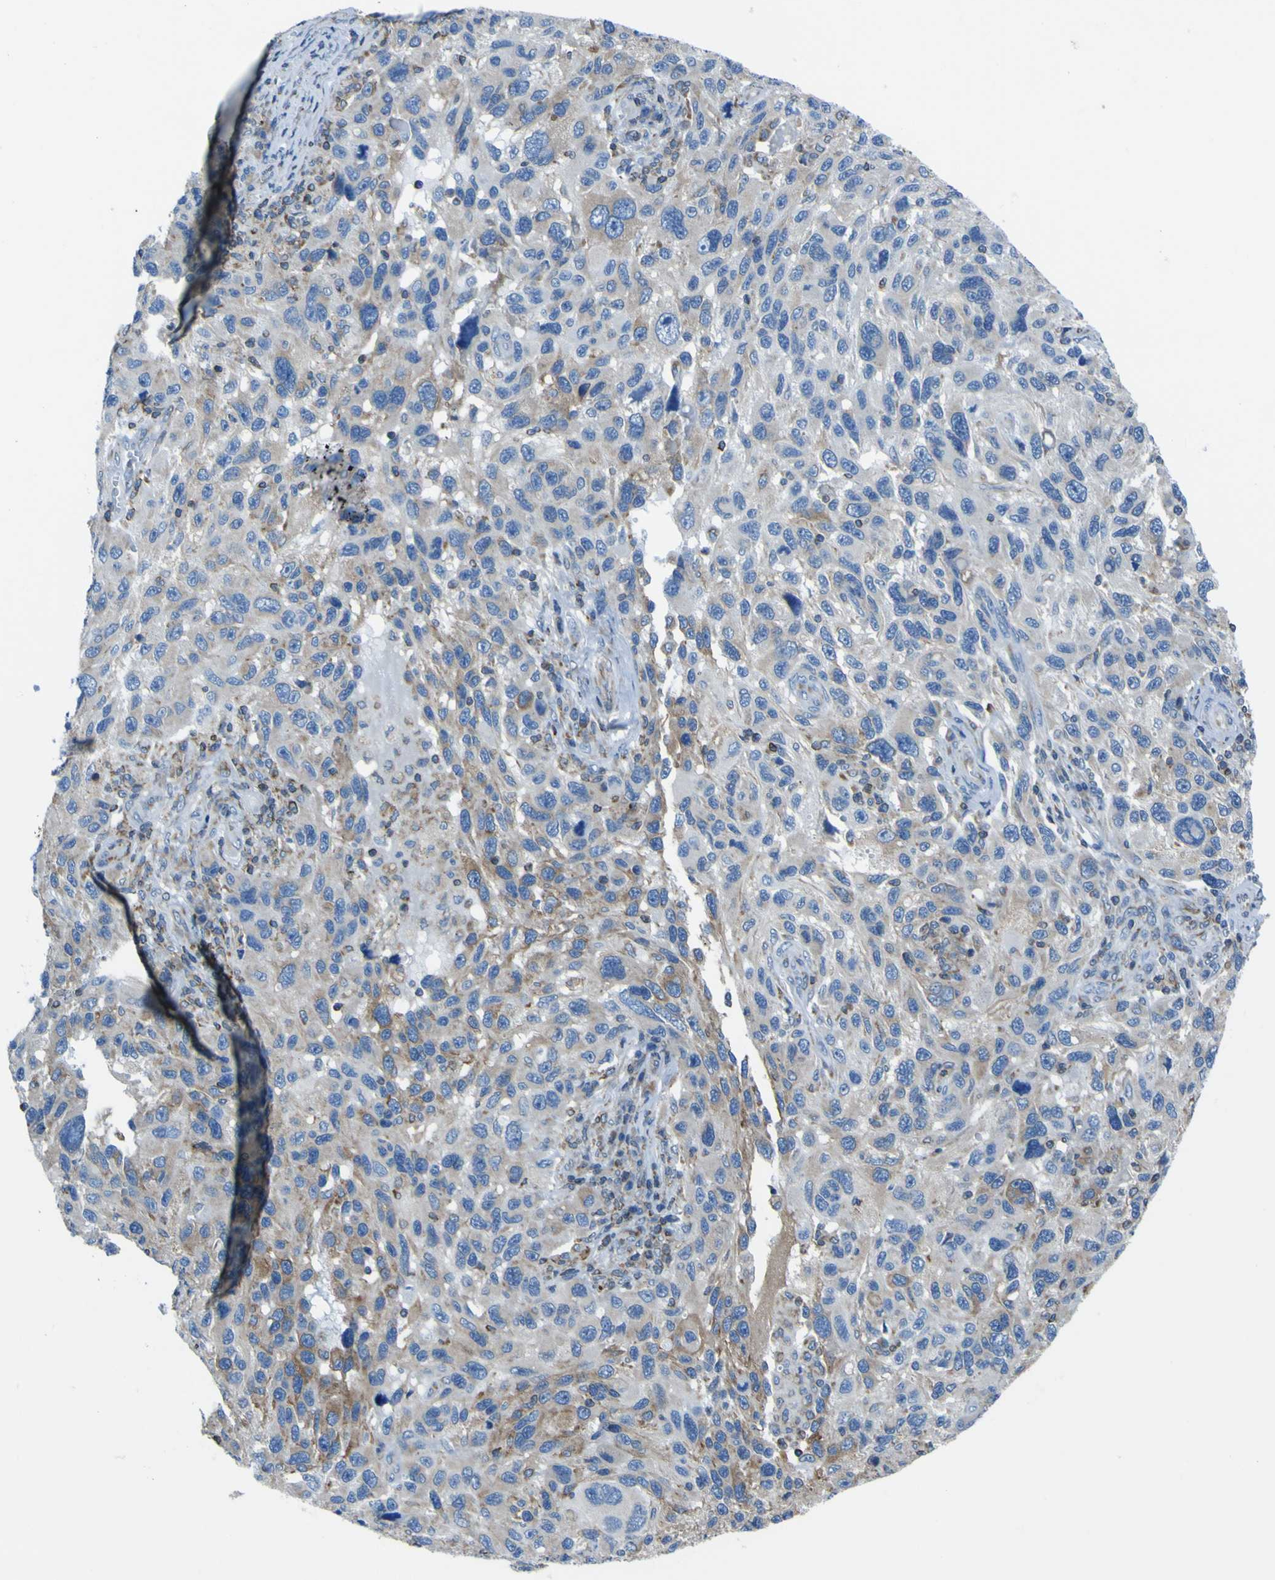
{"staining": {"intensity": "moderate", "quantity": "25%-75%", "location": "cytoplasmic/membranous"}, "tissue": "melanoma", "cell_type": "Tumor cells", "image_type": "cancer", "snomed": [{"axis": "morphology", "description": "Malignant melanoma, NOS"}, {"axis": "topography", "description": "Skin"}], "caption": "Approximately 25%-75% of tumor cells in human melanoma exhibit moderate cytoplasmic/membranous protein positivity as visualized by brown immunohistochemical staining.", "gene": "STIM1", "patient": {"sex": "male", "age": 53}}